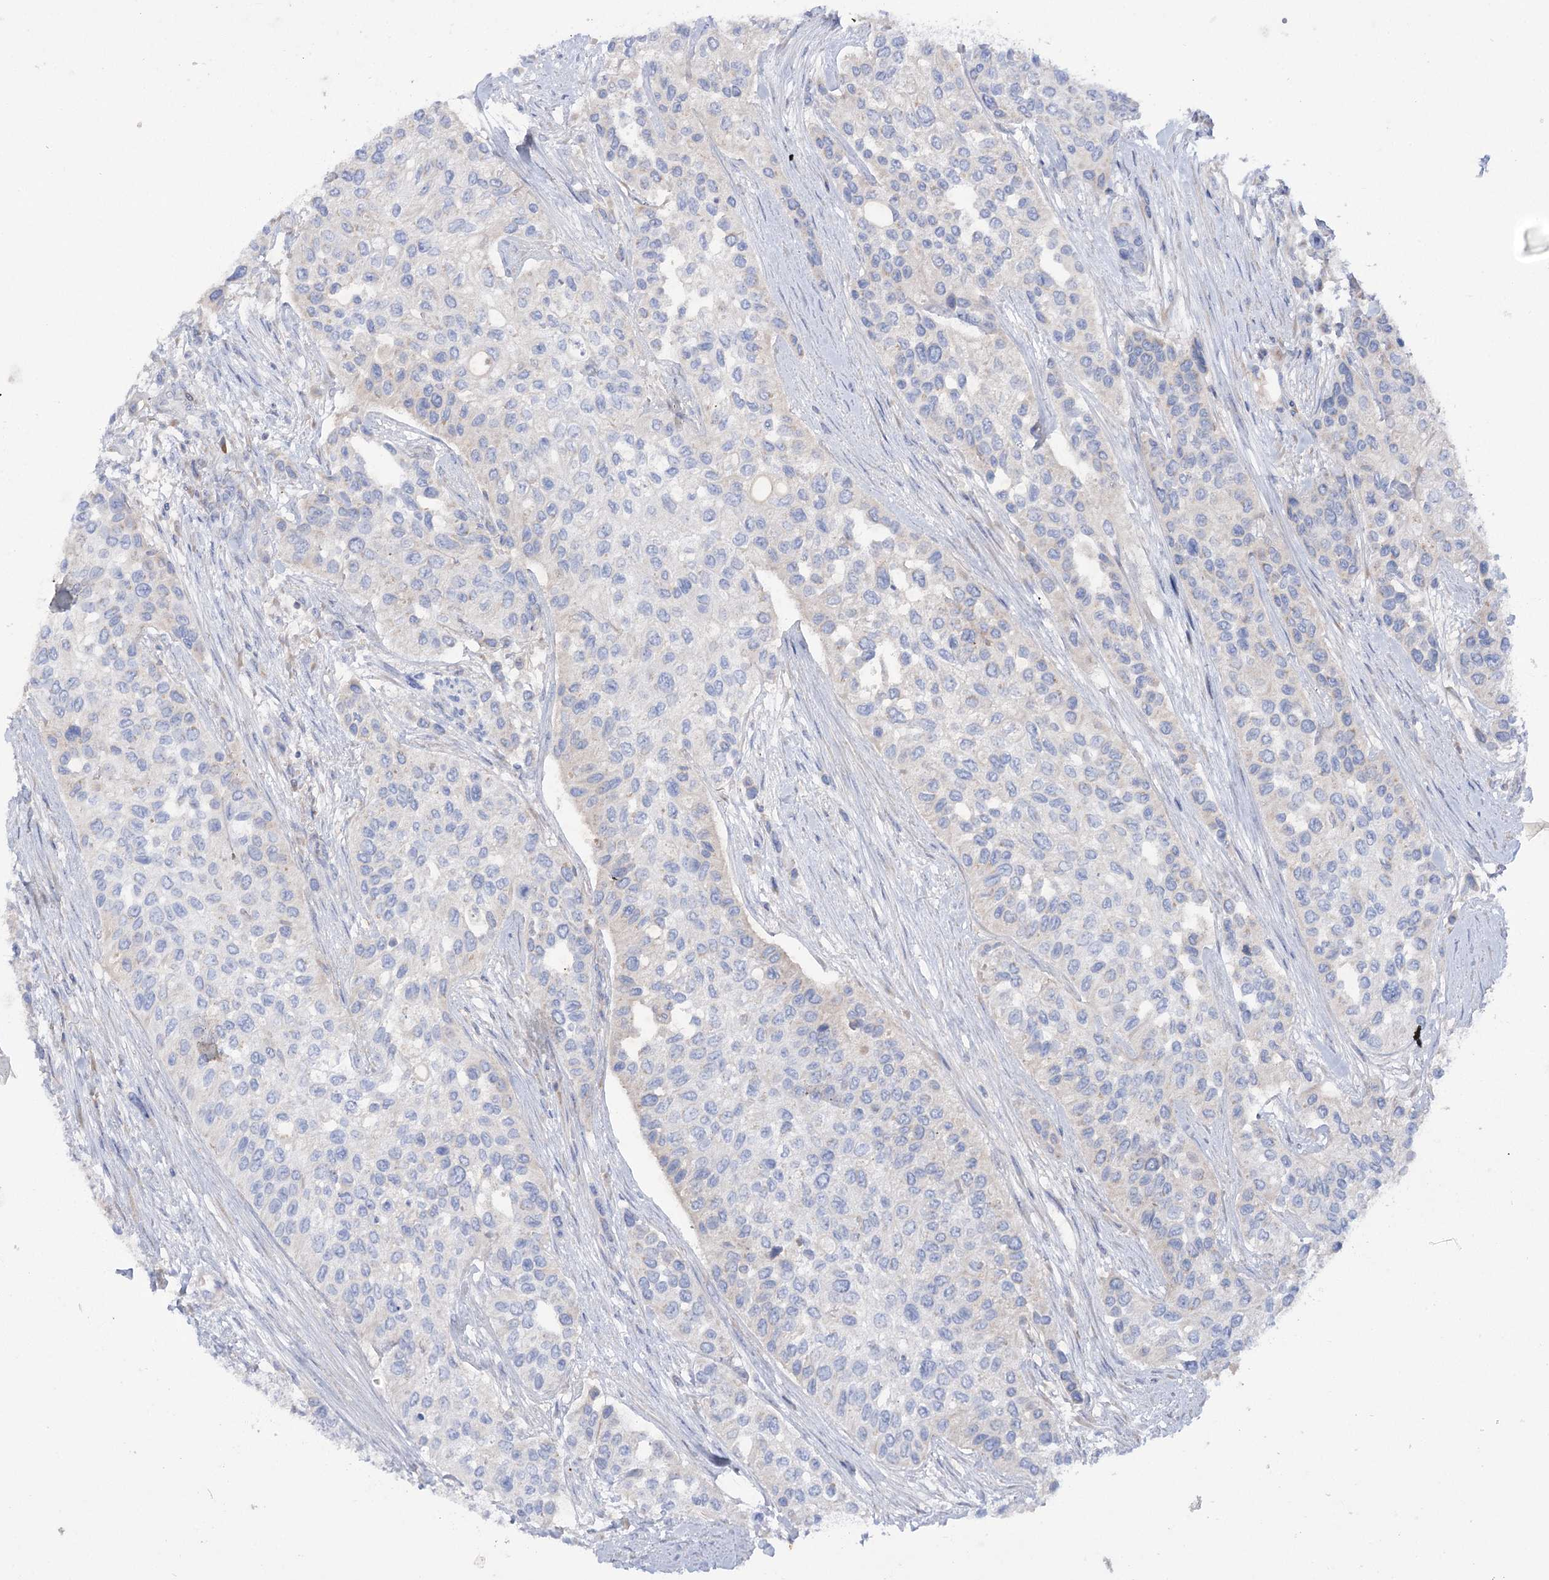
{"staining": {"intensity": "negative", "quantity": "none", "location": "none"}, "tissue": "urothelial cancer", "cell_type": "Tumor cells", "image_type": "cancer", "snomed": [{"axis": "morphology", "description": "Normal tissue, NOS"}, {"axis": "morphology", "description": "Urothelial carcinoma, High grade"}, {"axis": "topography", "description": "Vascular tissue"}, {"axis": "topography", "description": "Urinary bladder"}], "caption": "An immunohistochemistry photomicrograph of urothelial cancer is shown. There is no staining in tumor cells of urothelial cancer. The staining was performed using DAB to visualize the protein expression in brown, while the nuclei were stained in blue with hematoxylin (Magnification: 20x).", "gene": "GBF1", "patient": {"sex": "female", "age": 56}}